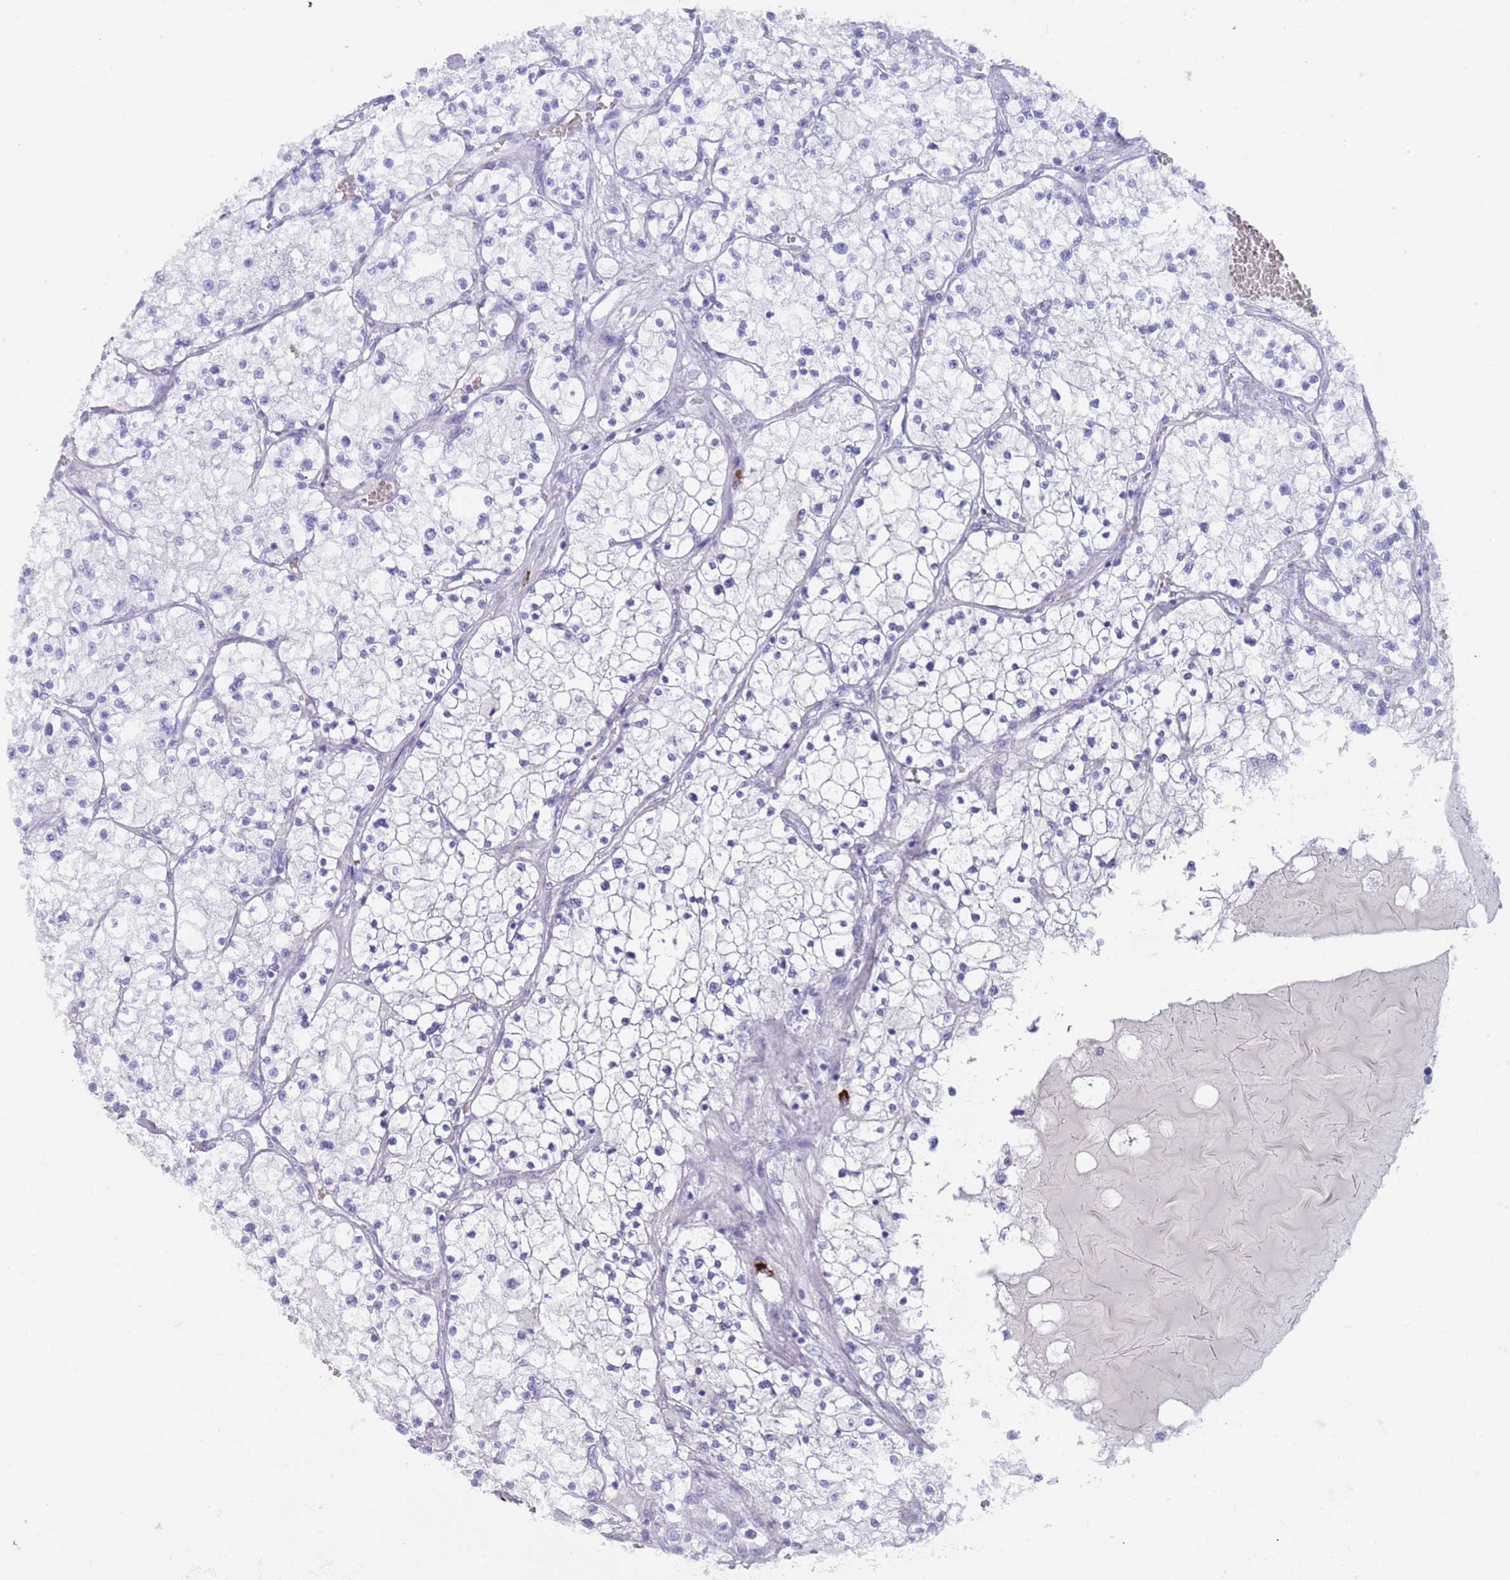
{"staining": {"intensity": "negative", "quantity": "none", "location": "none"}, "tissue": "renal cancer", "cell_type": "Tumor cells", "image_type": "cancer", "snomed": [{"axis": "morphology", "description": "Normal tissue, NOS"}, {"axis": "morphology", "description": "Adenocarcinoma, NOS"}, {"axis": "topography", "description": "Kidney"}], "caption": "IHC micrograph of human adenocarcinoma (renal) stained for a protein (brown), which demonstrates no staining in tumor cells. Brightfield microscopy of immunohistochemistry stained with DAB (3,3'-diaminobenzidine) (brown) and hematoxylin (blue), captured at high magnification.", "gene": "MYADML2", "patient": {"sex": "male", "age": 68}}